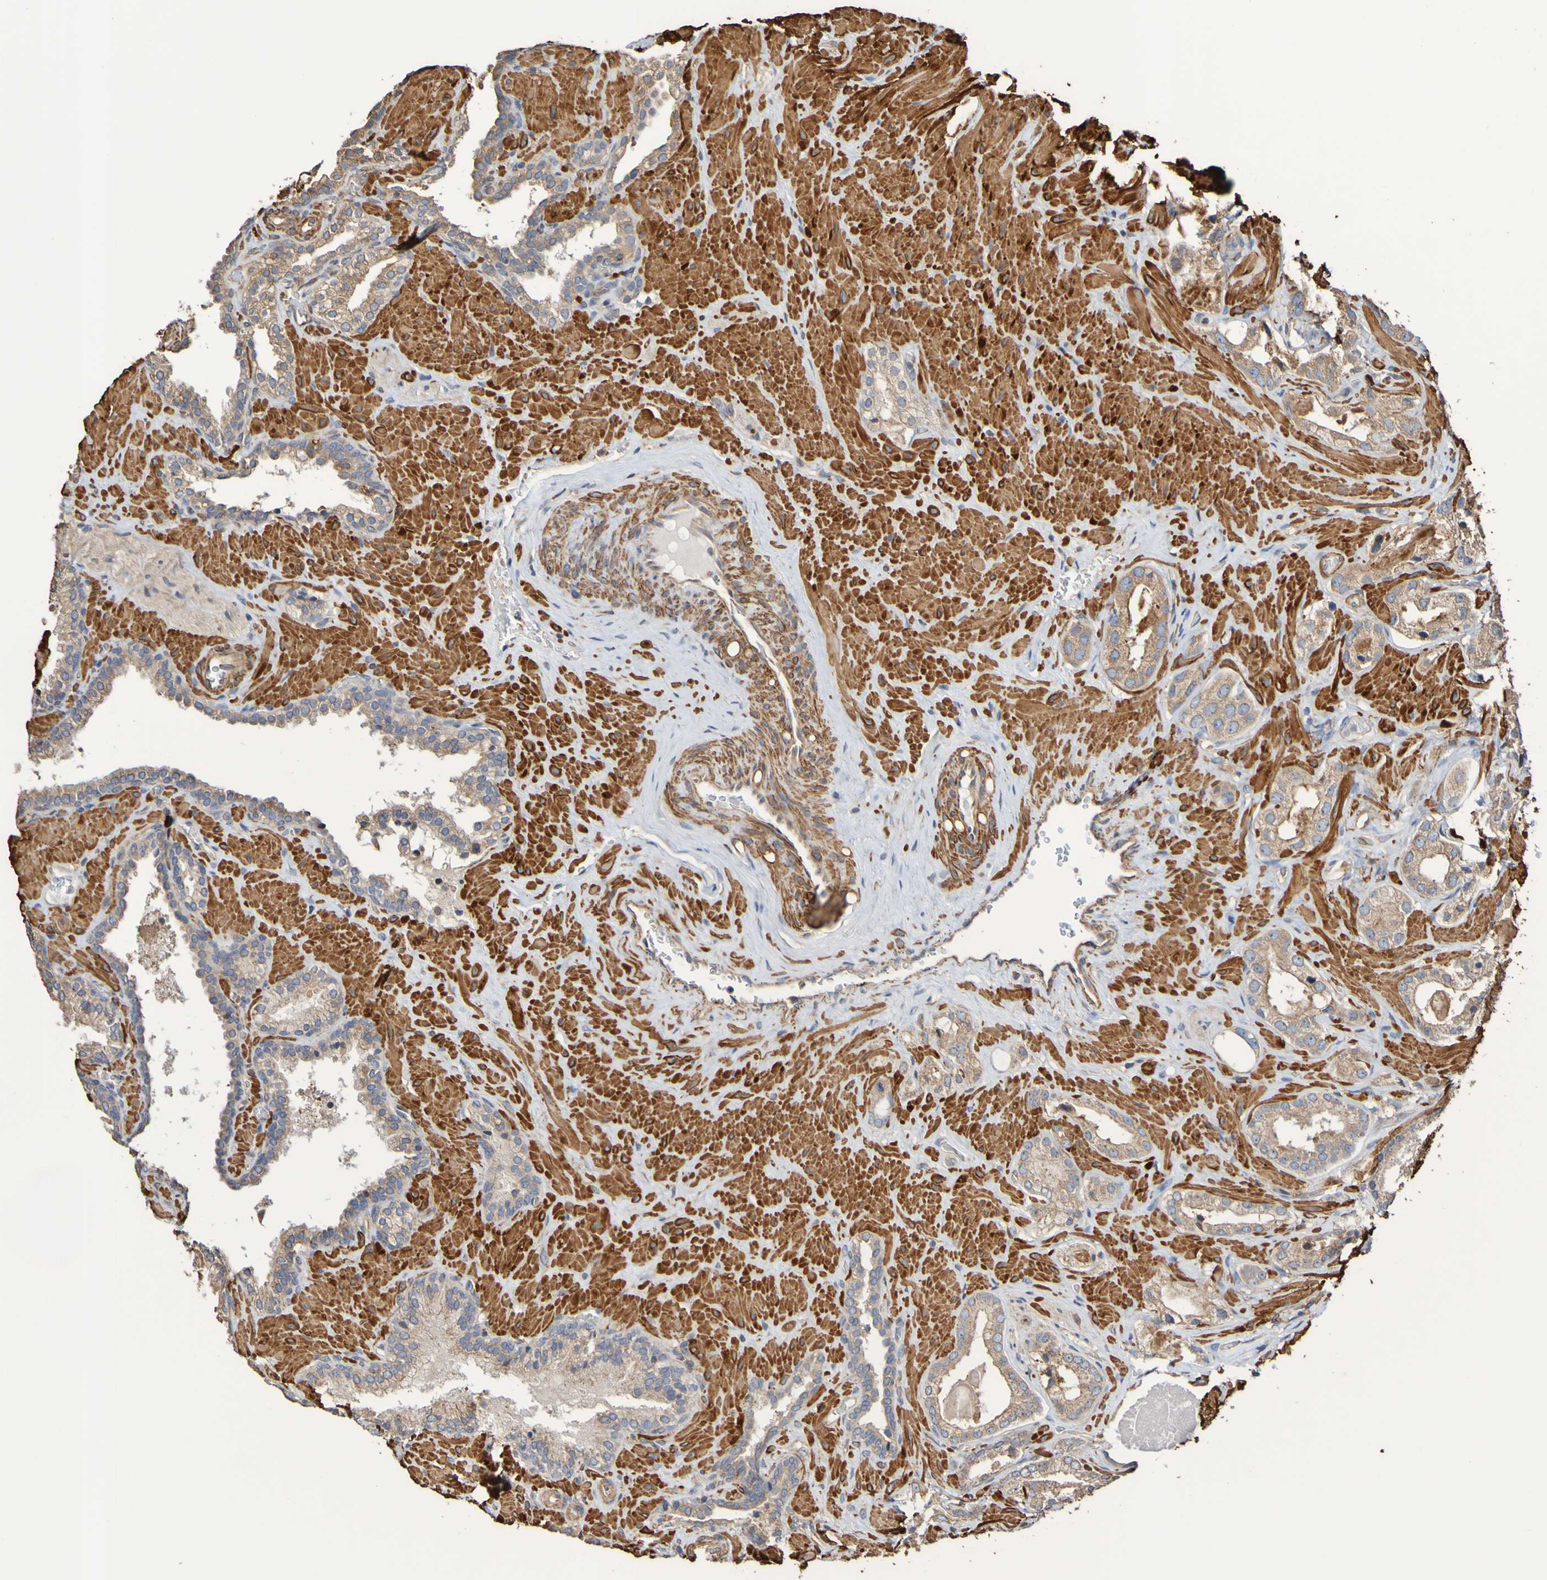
{"staining": {"intensity": "weak", "quantity": ">75%", "location": "cytoplasmic/membranous"}, "tissue": "prostate cancer", "cell_type": "Tumor cells", "image_type": "cancer", "snomed": [{"axis": "morphology", "description": "Adenocarcinoma, High grade"}, {"axis": "topography", "description": "Prostate"}], "caption": "Immunohistochemistry (IHC) staining of prostate cancer (adenocarcinoma (high-grade)), which shows low levels of weak cytoplasmic/membranous positivity in about >75% of tumor cells indicating weak cytoplasmic/membranous protein expression. The staining was performed using DAB (brown) for protein detection and nuclei were counterstained in hematoxylin (blue).", "gene": "RAB11A", "patient": {"sex": "male", "age": 64}}